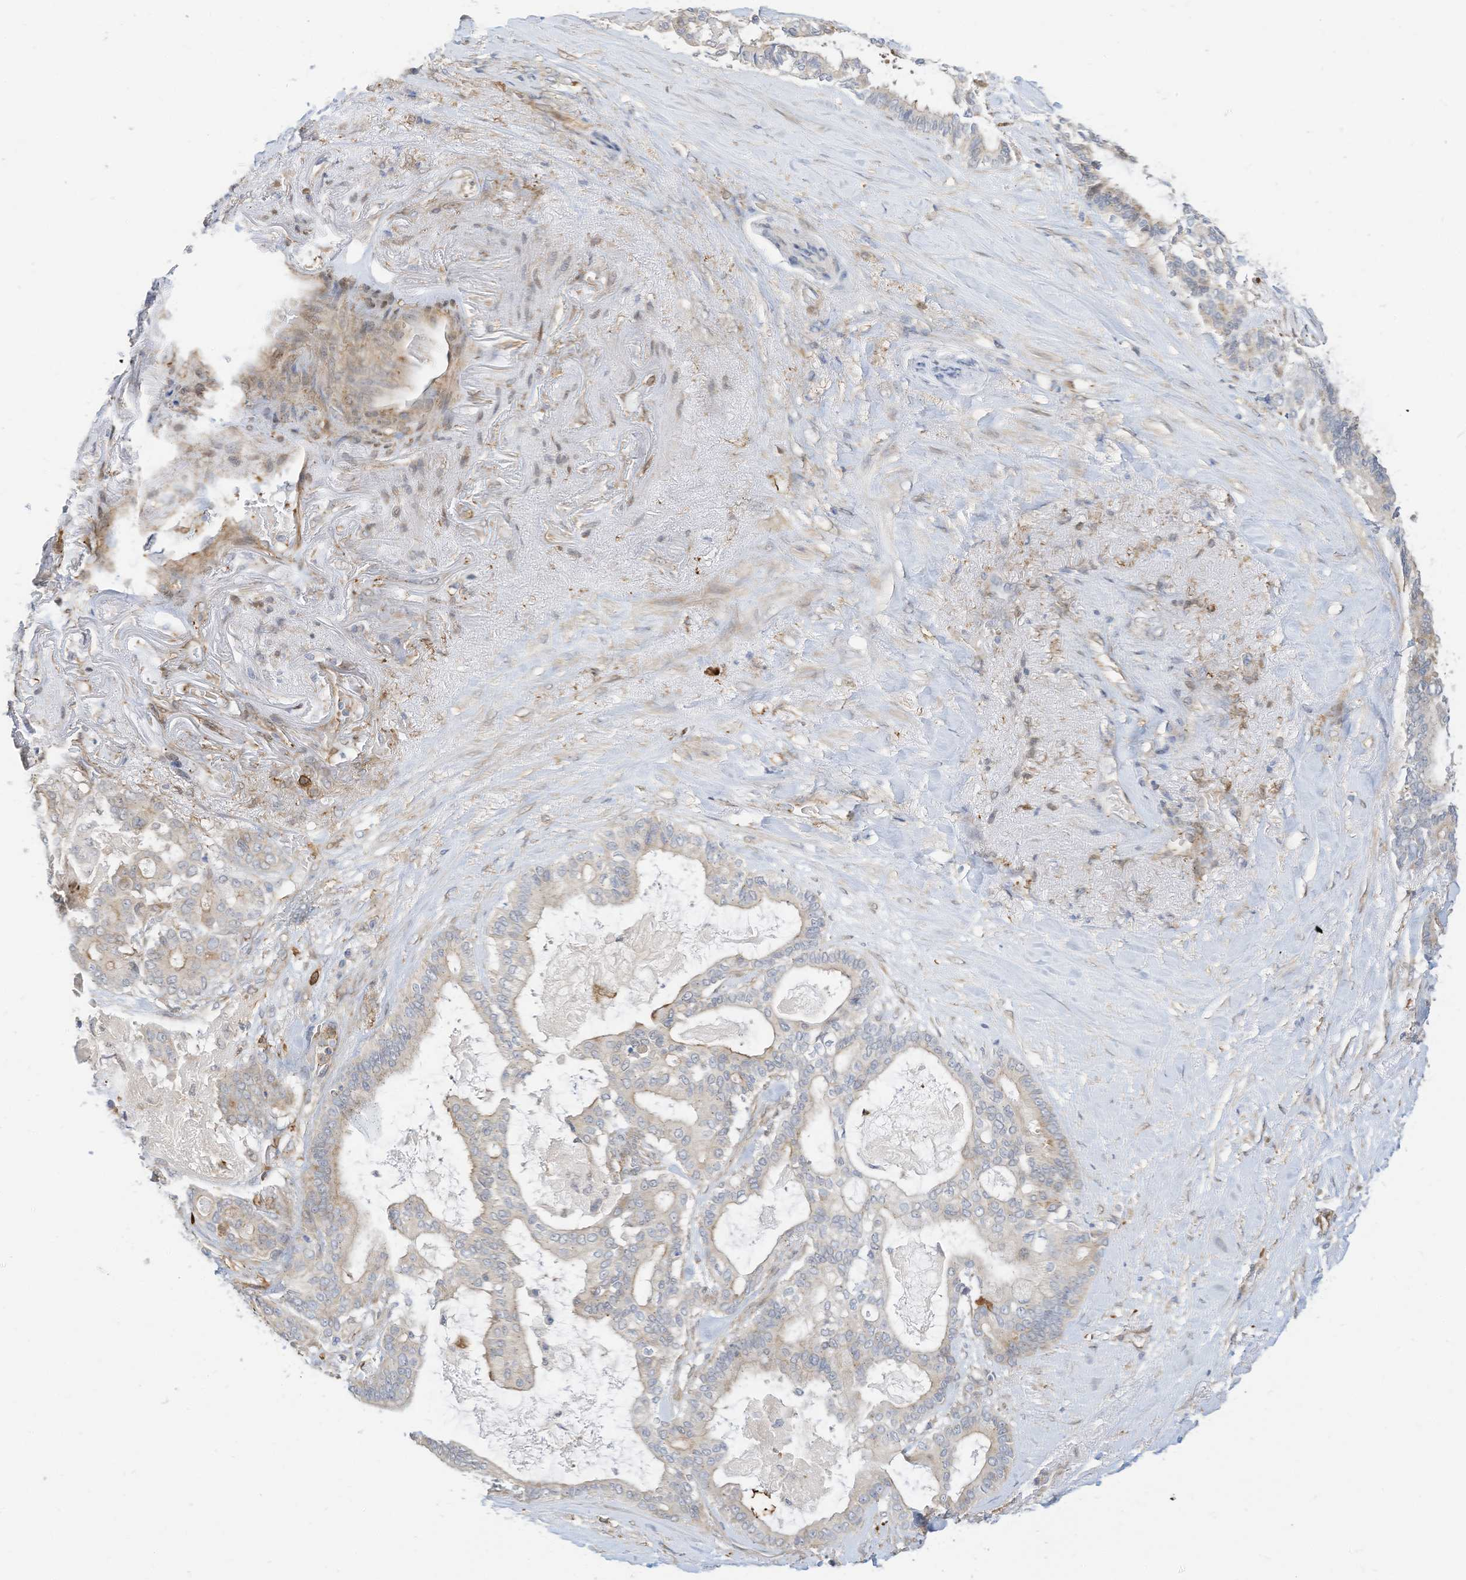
{"staining": {"intensity": "weak", "quantity": "<25%", "location": "cytoplasmic/membranous"}, "tissue": "pancreatic cancer", "cell_type": "Tumor cells", "image_type": "cancer", "snomed": [{"axis": "morphology", "description": "Adenocarcinoma, NOS"}, {"axis": "topography", "description": "Pancreas"}], "caption": "Immunohistochemistry (IHC) micrograph of neoplastic tissue: human pancreatic cancer (adenocarcinoma) stained with DAB (3,3'-diaminobenzidine) shows no significant protein expression in tumor cells.", "gene": "ATP13A1", "patient": {"sex": "male", "age": 63}}